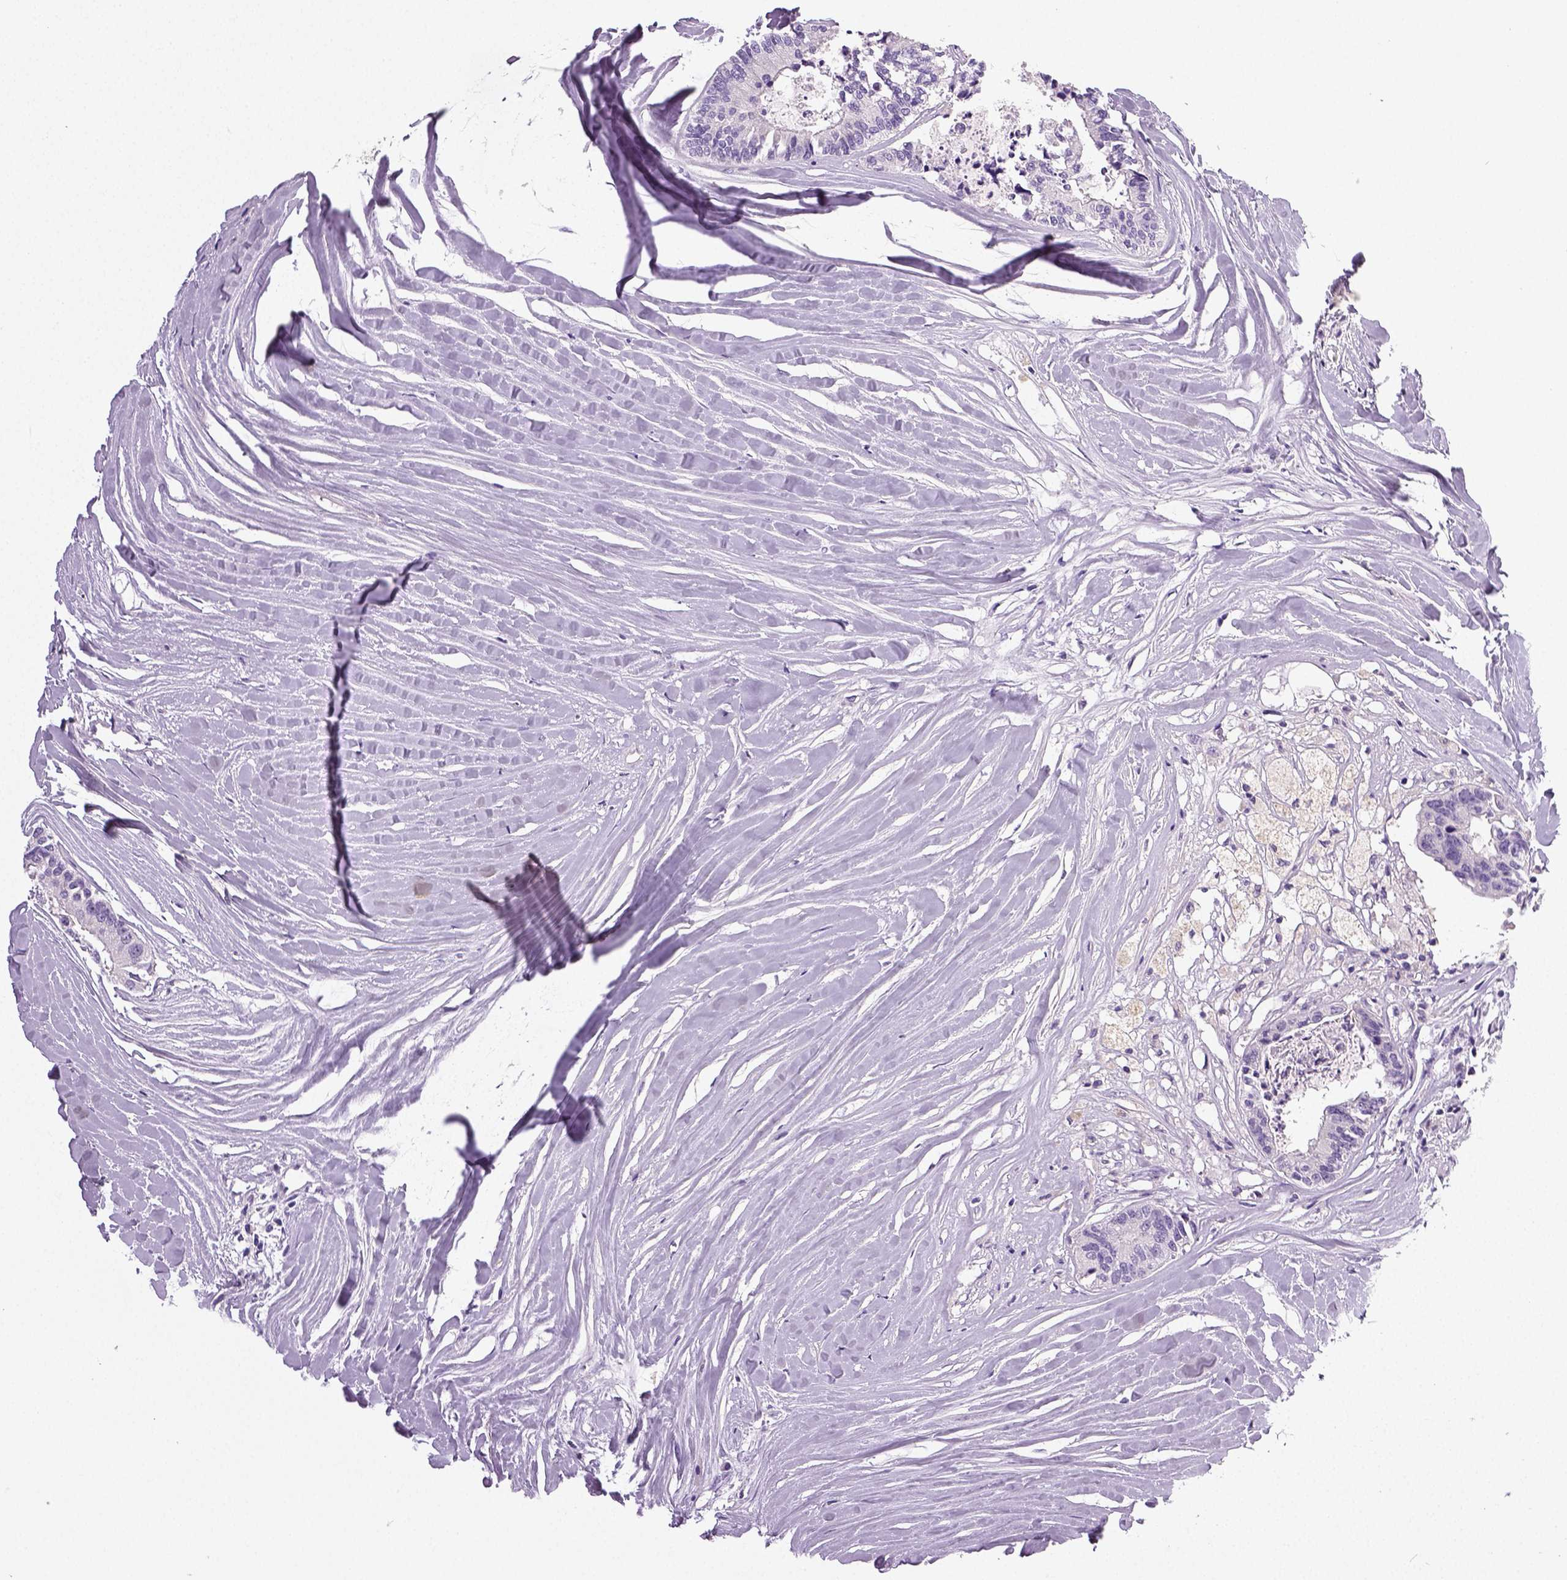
{"staining": {"intensity": "negative", "quantity": "none", "location": "none"}, "tissue": "colorectal cancer", "cell_type": "Tumor cells", "image_type": "cancer", "snomed": [{"axis": "morphology", "description": "Adenocarcinoma, NOS"}, {"axis": "topography", "description": "Colon"}, {"axis": "topography", "description": "Rectum"}], "caption": "IHC histopathology image of human colorectal cancer stained for a protein (brown), which reveals no positivity in tumor cells.", "gene": "NECAB2", "patient": {"sex": "male", "age": 57}}